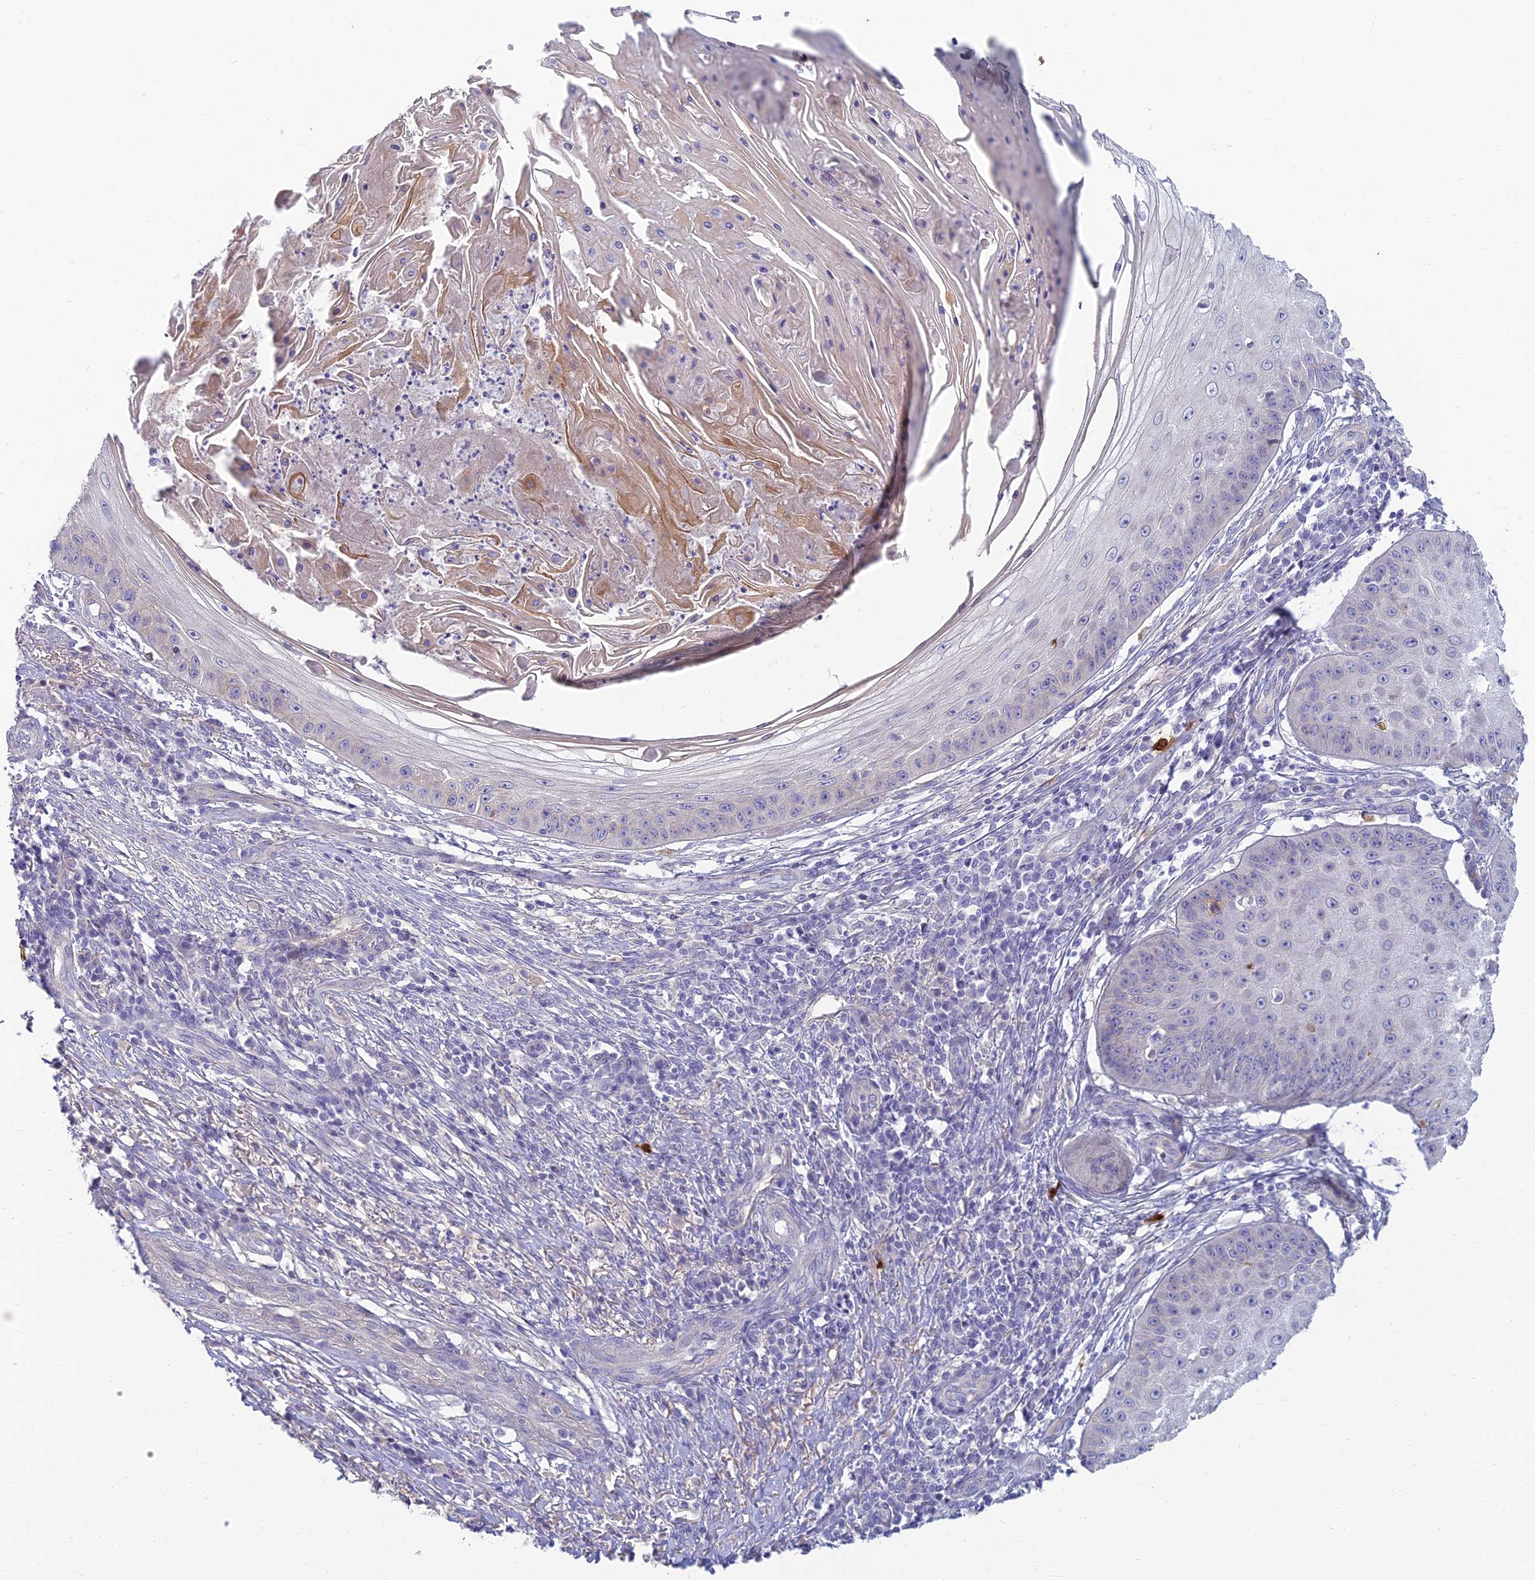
{"staining": {"intensity": "negative", "quantity": "none", "location": "none"}, "tissue": "skin cancer", "cell_type": "Tumor cells", "image_type": "cancer", "snomed": [{"axis": "morphology", "description": "Squamous cell carcinoma, NOS"}, {"axis": "topography", "description": "Skin"}], "caption": "Immunohistochemistry (IHC) histopathology image of neoplastic tissue: human squamous cell carcinoma (skin) stained with DAB (3,3'-diaminobenzidine) displays no significant protein positivity in tumor cells.", "gene": "NEURL1", "patient": {"sex": "male", "age": 70}}